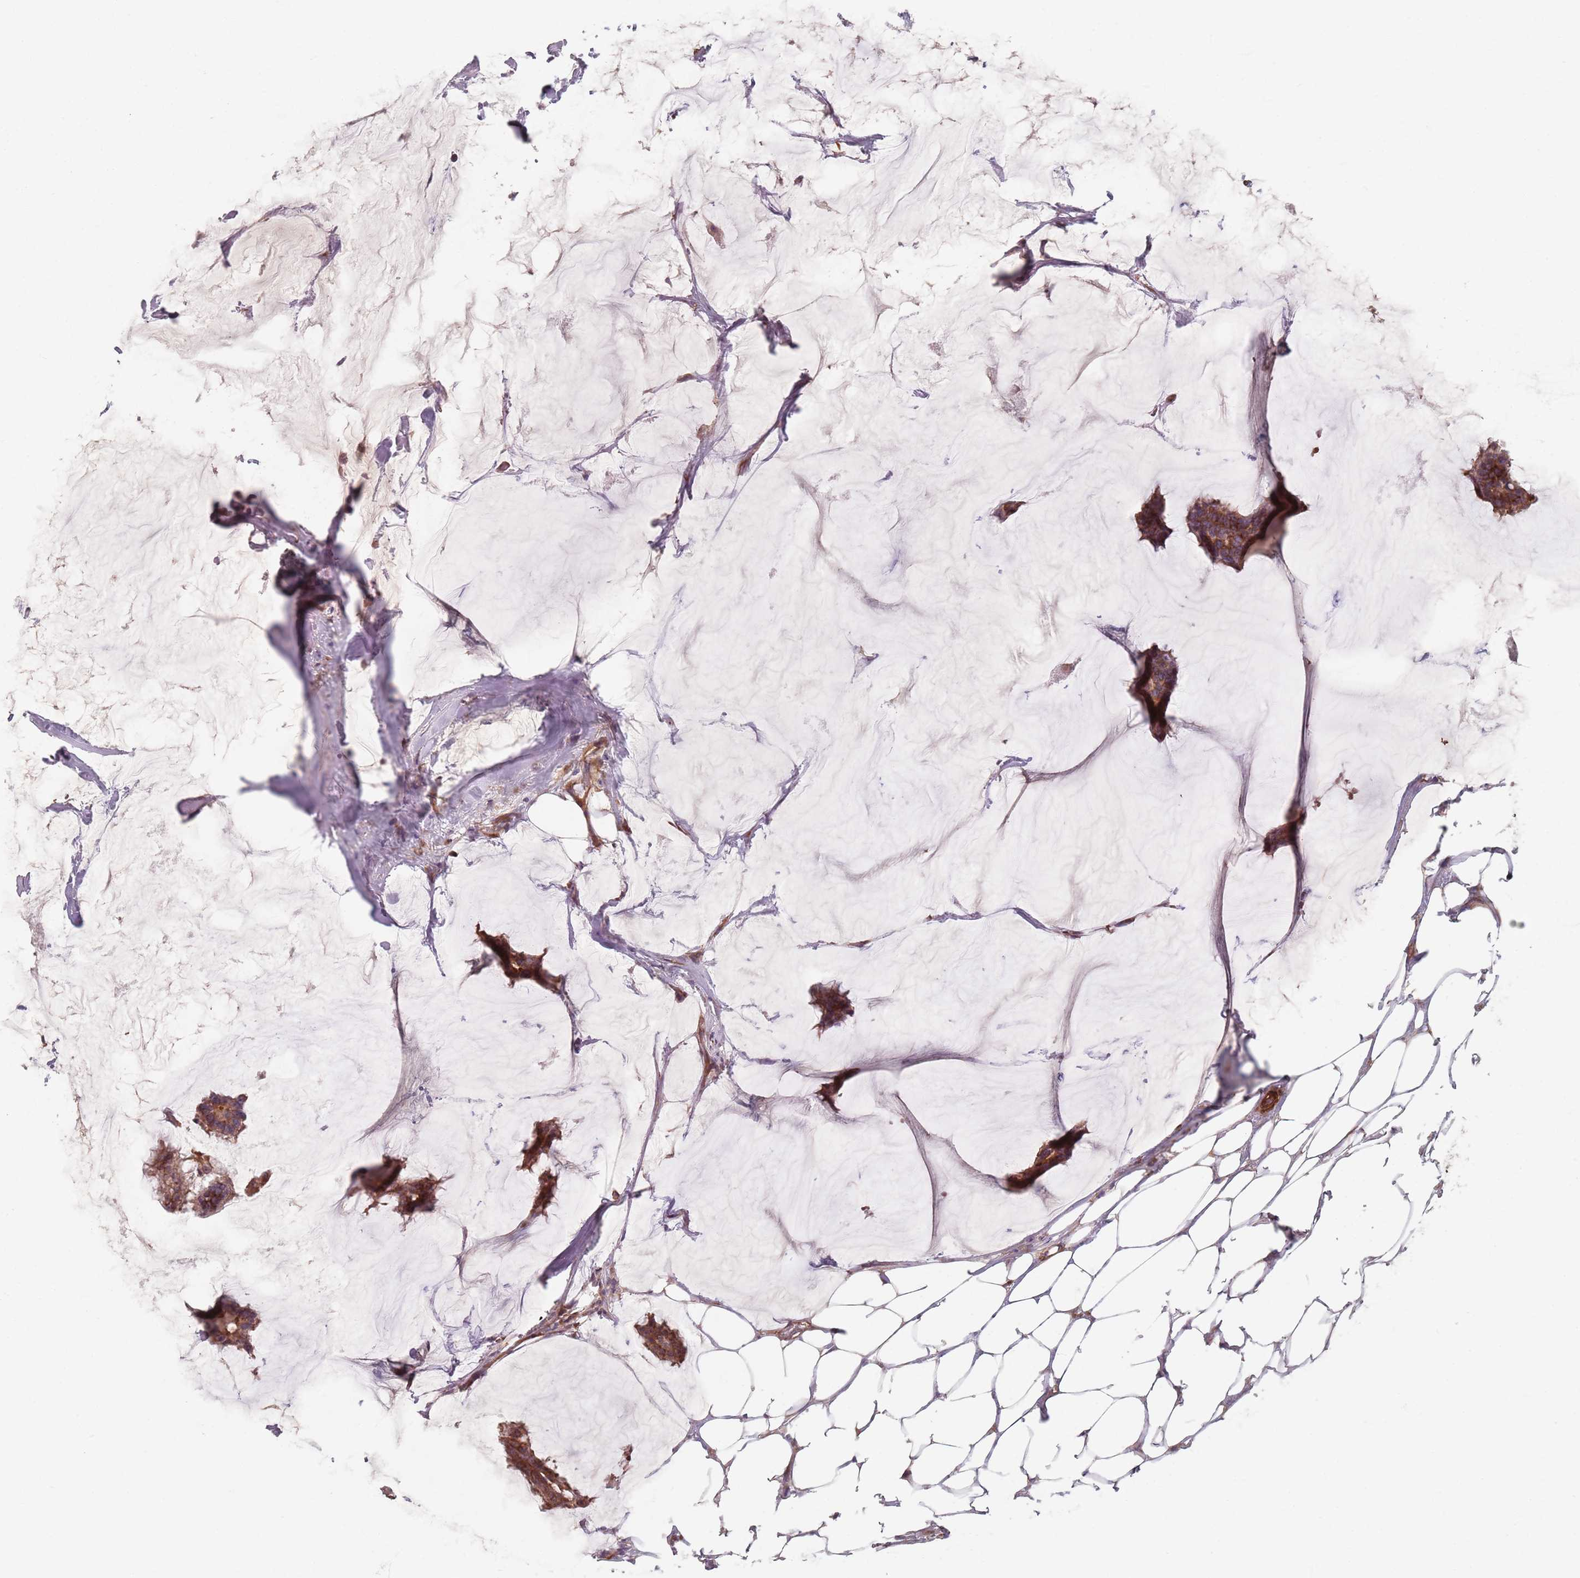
{"staining": {"intensity": "moderate", "quantity": ">75%", "location": "cytoplasmic/membranous"}, "tissue": "breast cancer", "cell_type": "Tumor cells", "image_type": "cancer", "snomed": [{"axis": "morphology", "description": "Duct carcinoma"}, {"axis": "topography", "description": "Breast"}], "caption": "Tumor cells reveal medium levels of moderate cytoplasmic/membranous staining in approximately >75% of cells in invasive ductal carcinoma (breast).", "gene": "NOTCH3", "patient": {"sex": "female", "age": 93}}